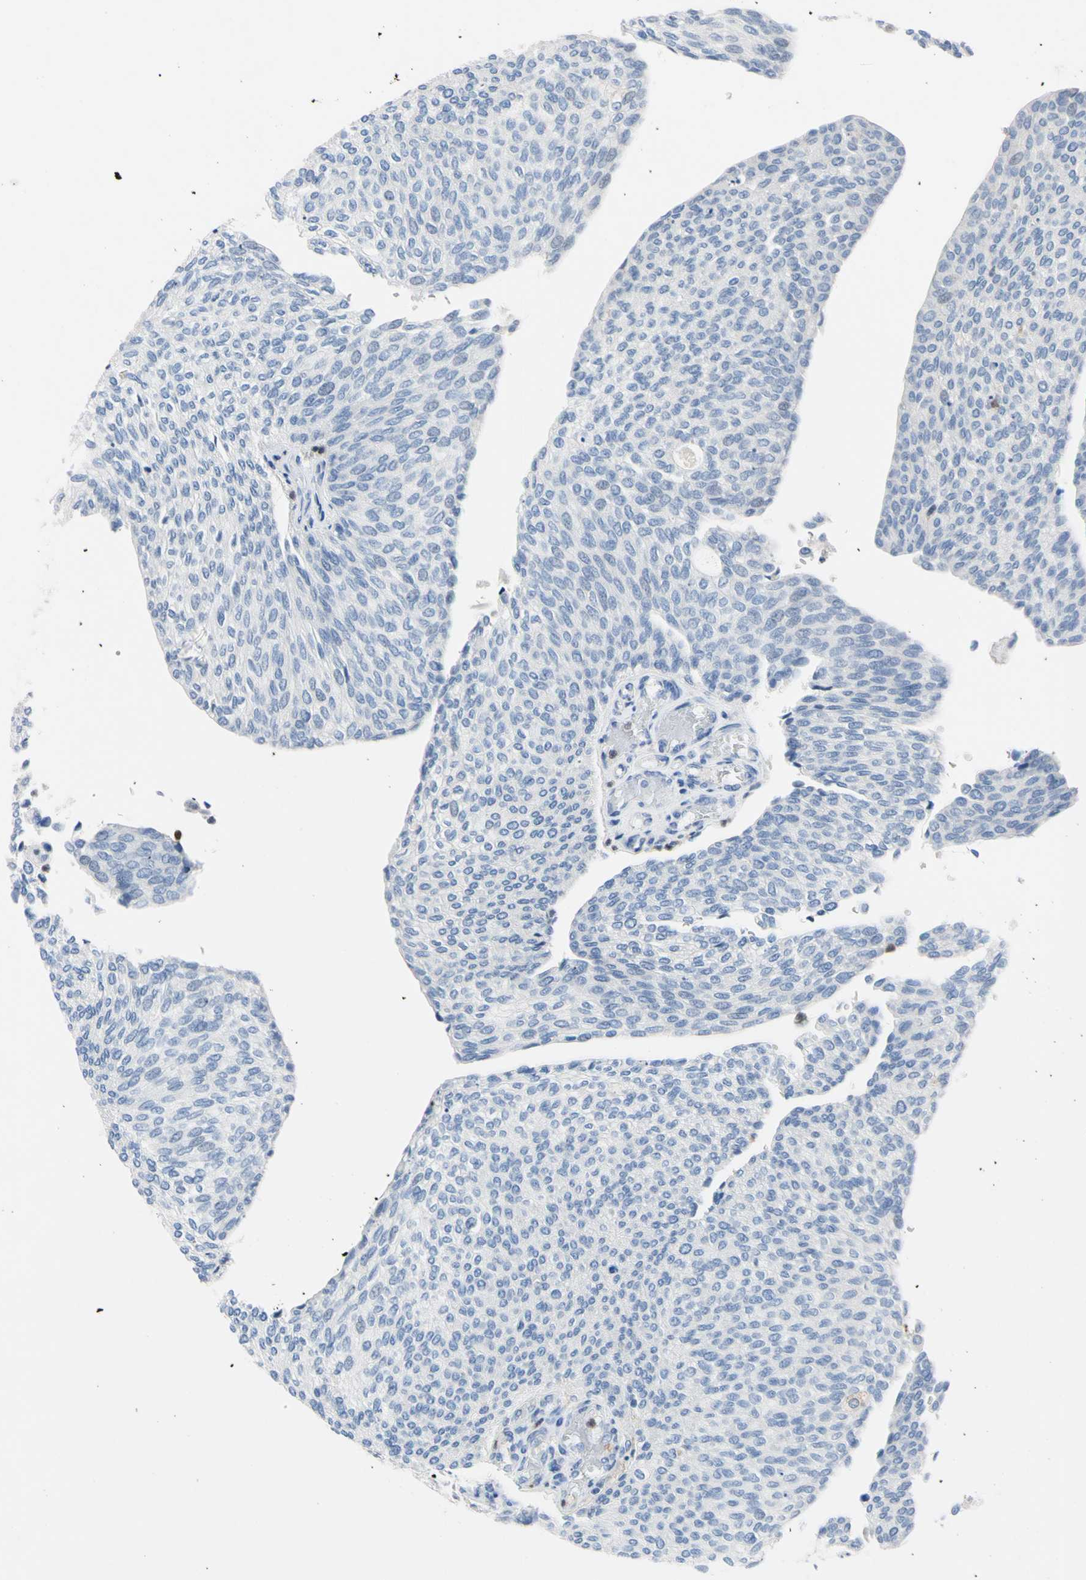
{"staining": {"intensity": "negative", "quantity": "none", "location": "none"}, "tissue": "urothelial cancer", "cell_type": "Tumor cells", "image_type": "cancer", "snomed": [{"axis": "morphology", "description": "Urothelial carcinoma, Low grade"}, {"axis": "topography", "description": "Urinary bladder"}], "caption": "The IHC image has no significant expression in tumor cells of low-grade urothelial carcinoma tissue.", "gene": "NCF4", "patient": {"sex": "female", "age": 79}}